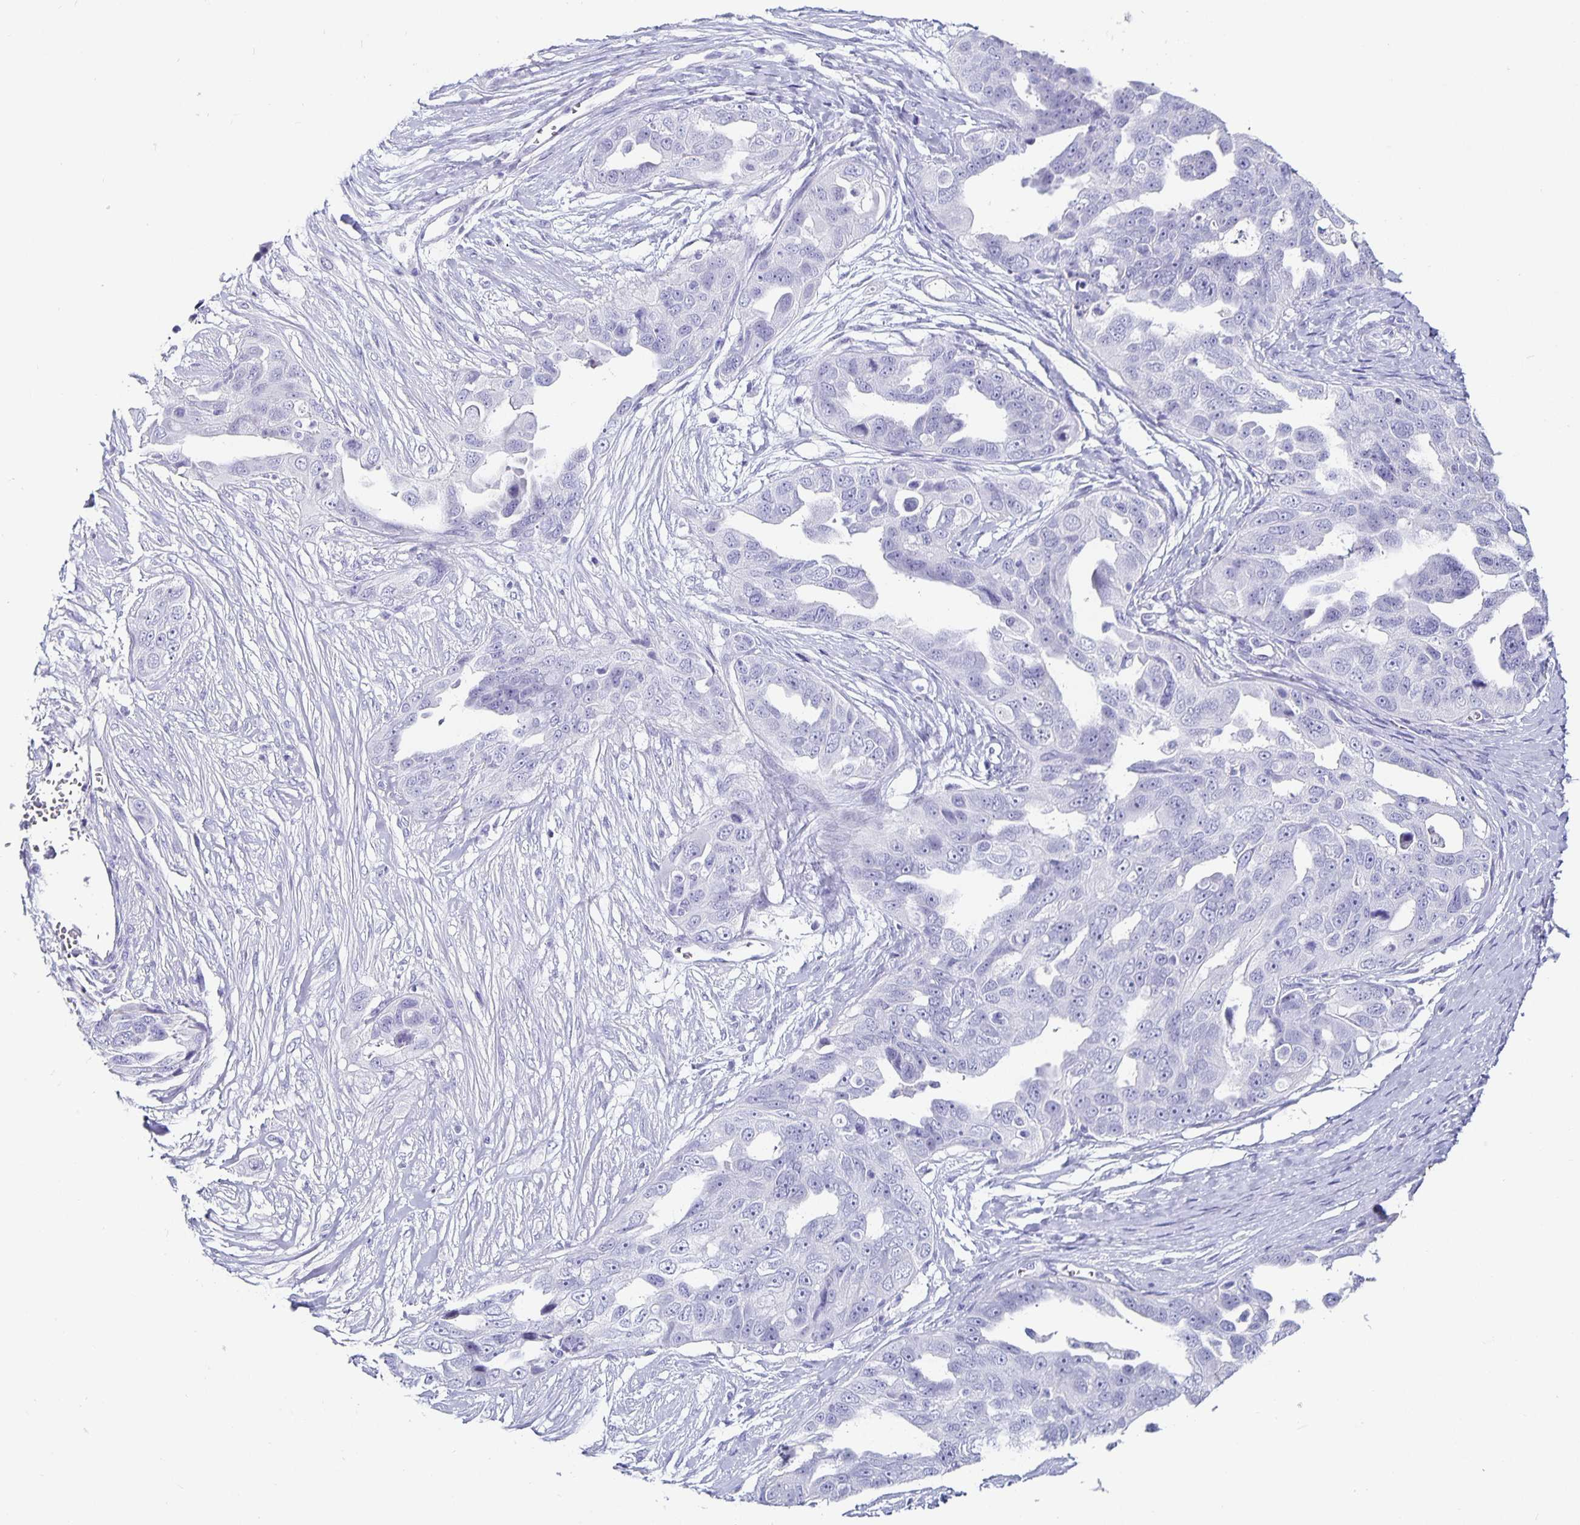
{"staining": {"intensity": "negative", "quantity": "none", "location": "none"}, "tissue": "ovarian cancer", "cell_type": "Tumor cells", "image_type": "cancer", "snomed": [{"axis": "morphology", "description": "Carcinoma, endometroid"}, {"axis": "topography", "description": "Ovary"}], "caption": "IHC of ovarian cancer (endometroid carcinoma) shows no positivity in tumor cells.", "gene": "CHGA", "patient": {"sex": "female", "age": 70}}